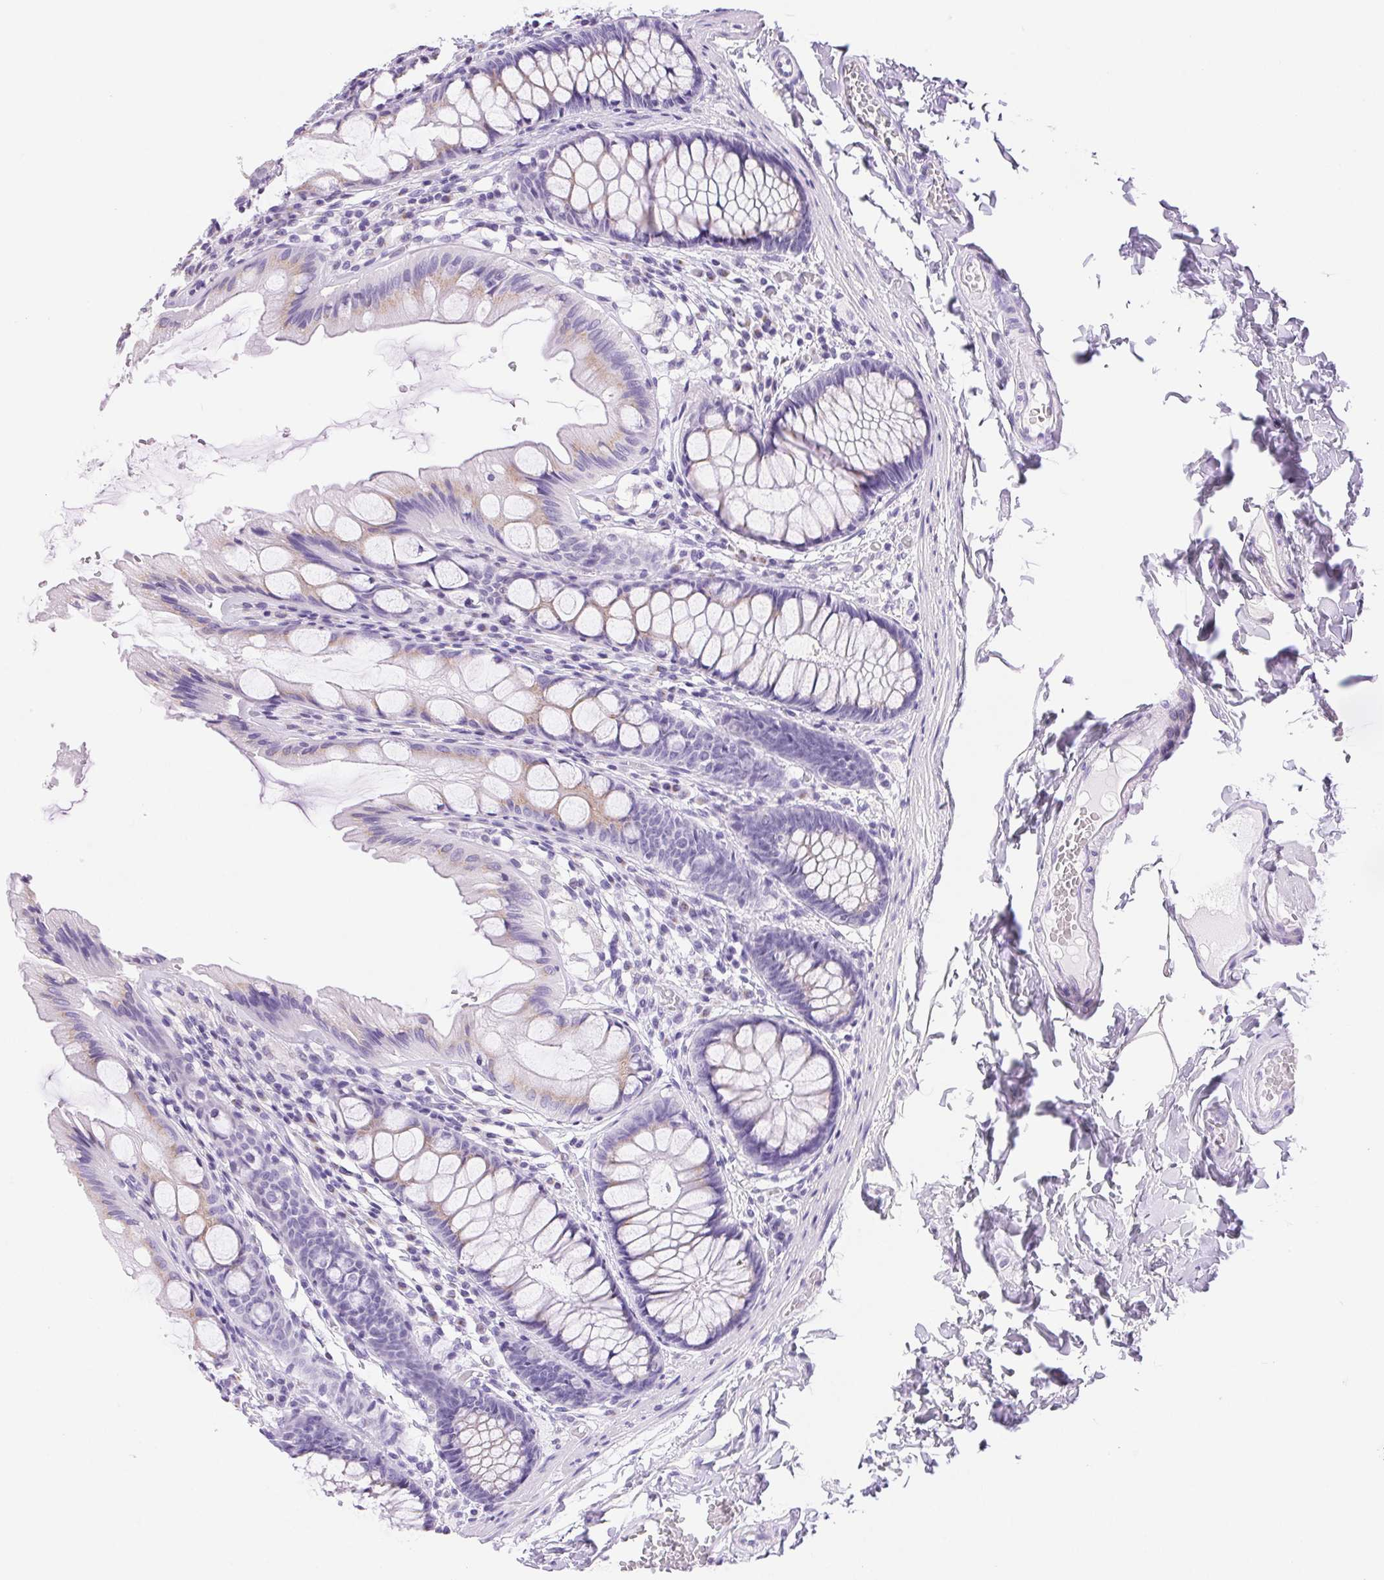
{"staining": {"intensity": "negative", "quantity": "none", "location": "none"}, "tissue": "colon", "cell_type": "Endothelial cells", "image_type": "normal", "snomed": [{"axis": "morphology", "description": "Normal tissue, NOS"}, {"axis": "topography", "description": "Colon"}], "caption": "This is a photomicrograph of immunohistochemistry (IHC) staining of unremarkable colon, which shows no positivity in endothelial cells.", "gene": "SERPINB3", "patient": {"sex": "male", "age": 47}}